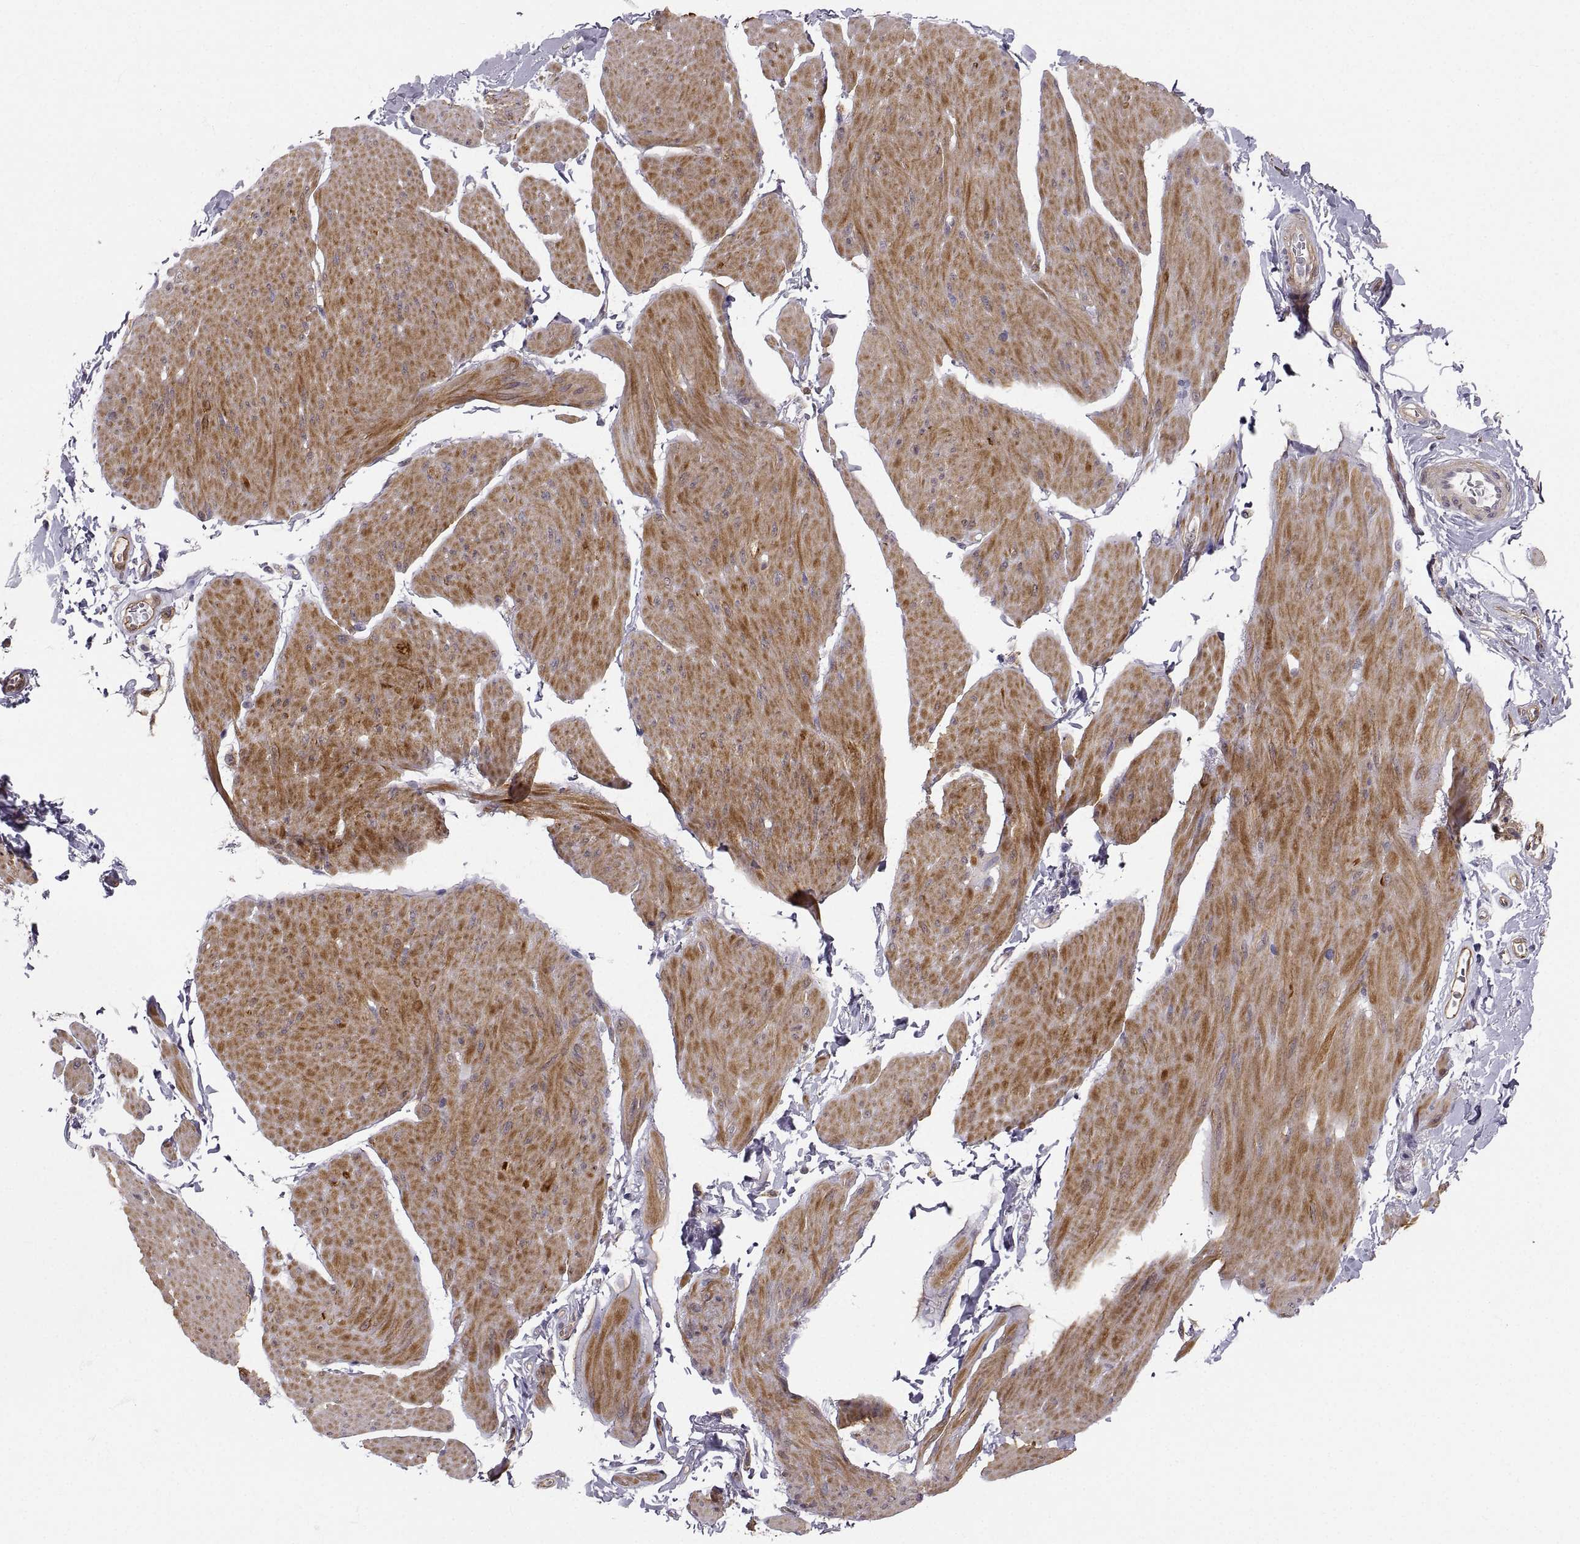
{"staining": {"intensity": "moderate", "quantity": ">75%", "location": "cytoplasmic/membranous"}, "tissue": "smooth muscle", "cell_type": "Smooth muscle cells", "image_type": "normal", "snomed": [{"axis": "morphology", "description": "Normal tissue, NOS"}, {"axis": "topography", "description": "Adipose tissue"}, {"axis": "topography", "description": "Smooth muscle"}, {"axis": "topography", "description": "Peripheral nerve tissue"}], "caption": "Immunohistochemistry (IHC) of benign human smooth muscle displays medium levels of moderate cytoplasmic/membranous staining in approximately >75% of smooth muscle cells. (Stains: DAB in brown, nuclei in blue, Microscopy: brightfield microscopy at high magnification).", "gene": "PGM5", "patient": {"sex": "male", "age": 83}}